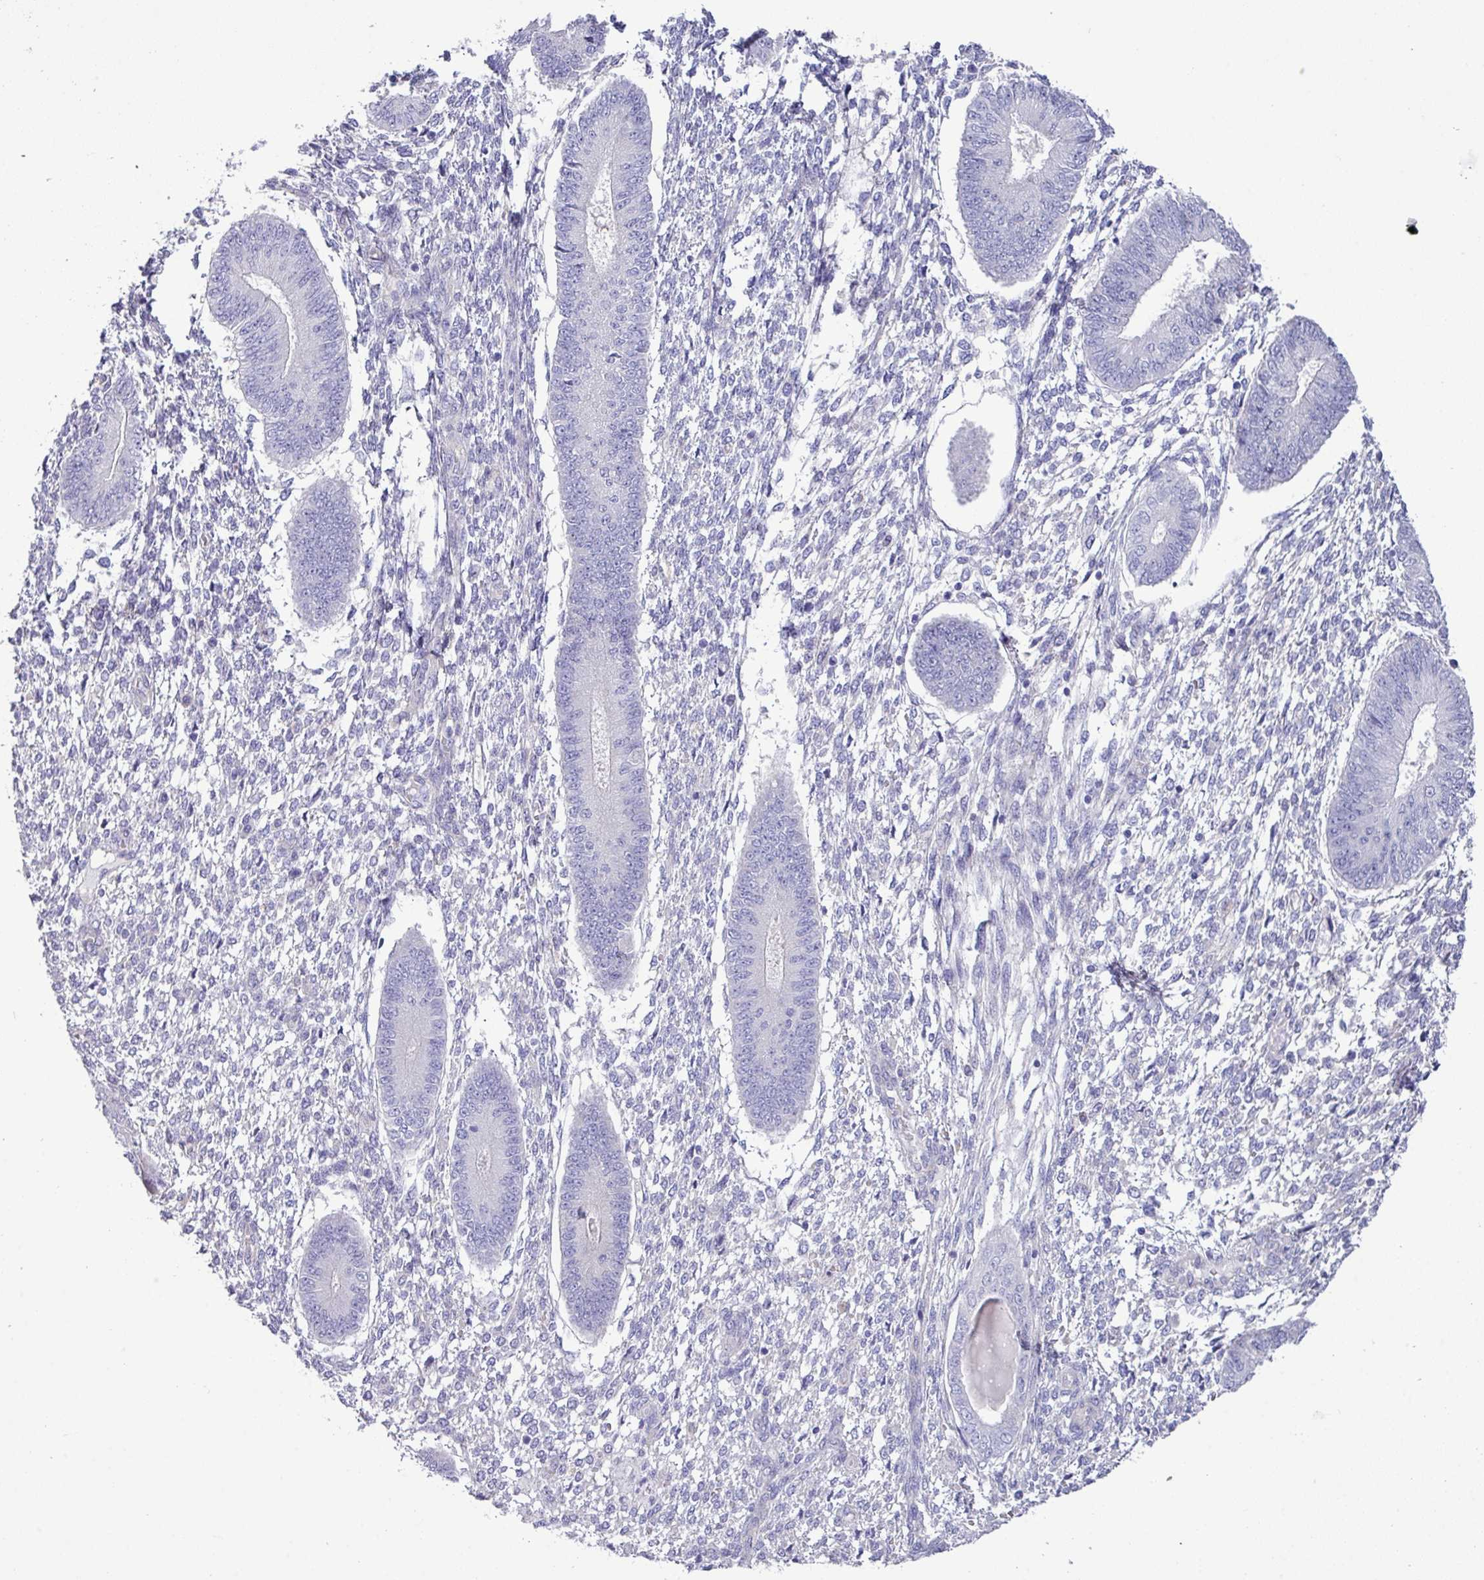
{"staining": {"intensity": "negative", "quantity": "none", "location": "none"}, "tissue": "endometrium", "cell_type": "Cells in endometrial stroma", "image_type": "normal", "snomed": [{"axis": "morphology", "description": "Normal tissue, NOS"}, {"axis": "topography", "description": "Endometrium"}], "caption": "Immunohistochemistry (IHC) histopathology image of benign endometrium: human endometrium stained with DAB (3,3'-diaminobenzidine) demonstrates no significant protein staining in cells in endometrial stroma. Brightfield microscopy of IHC stained with DAB (brown) and hematoxylin (blue), captured at high magnification.", "gene": "KIRREL3", "patient": {"sex": "female", "age": 49}}